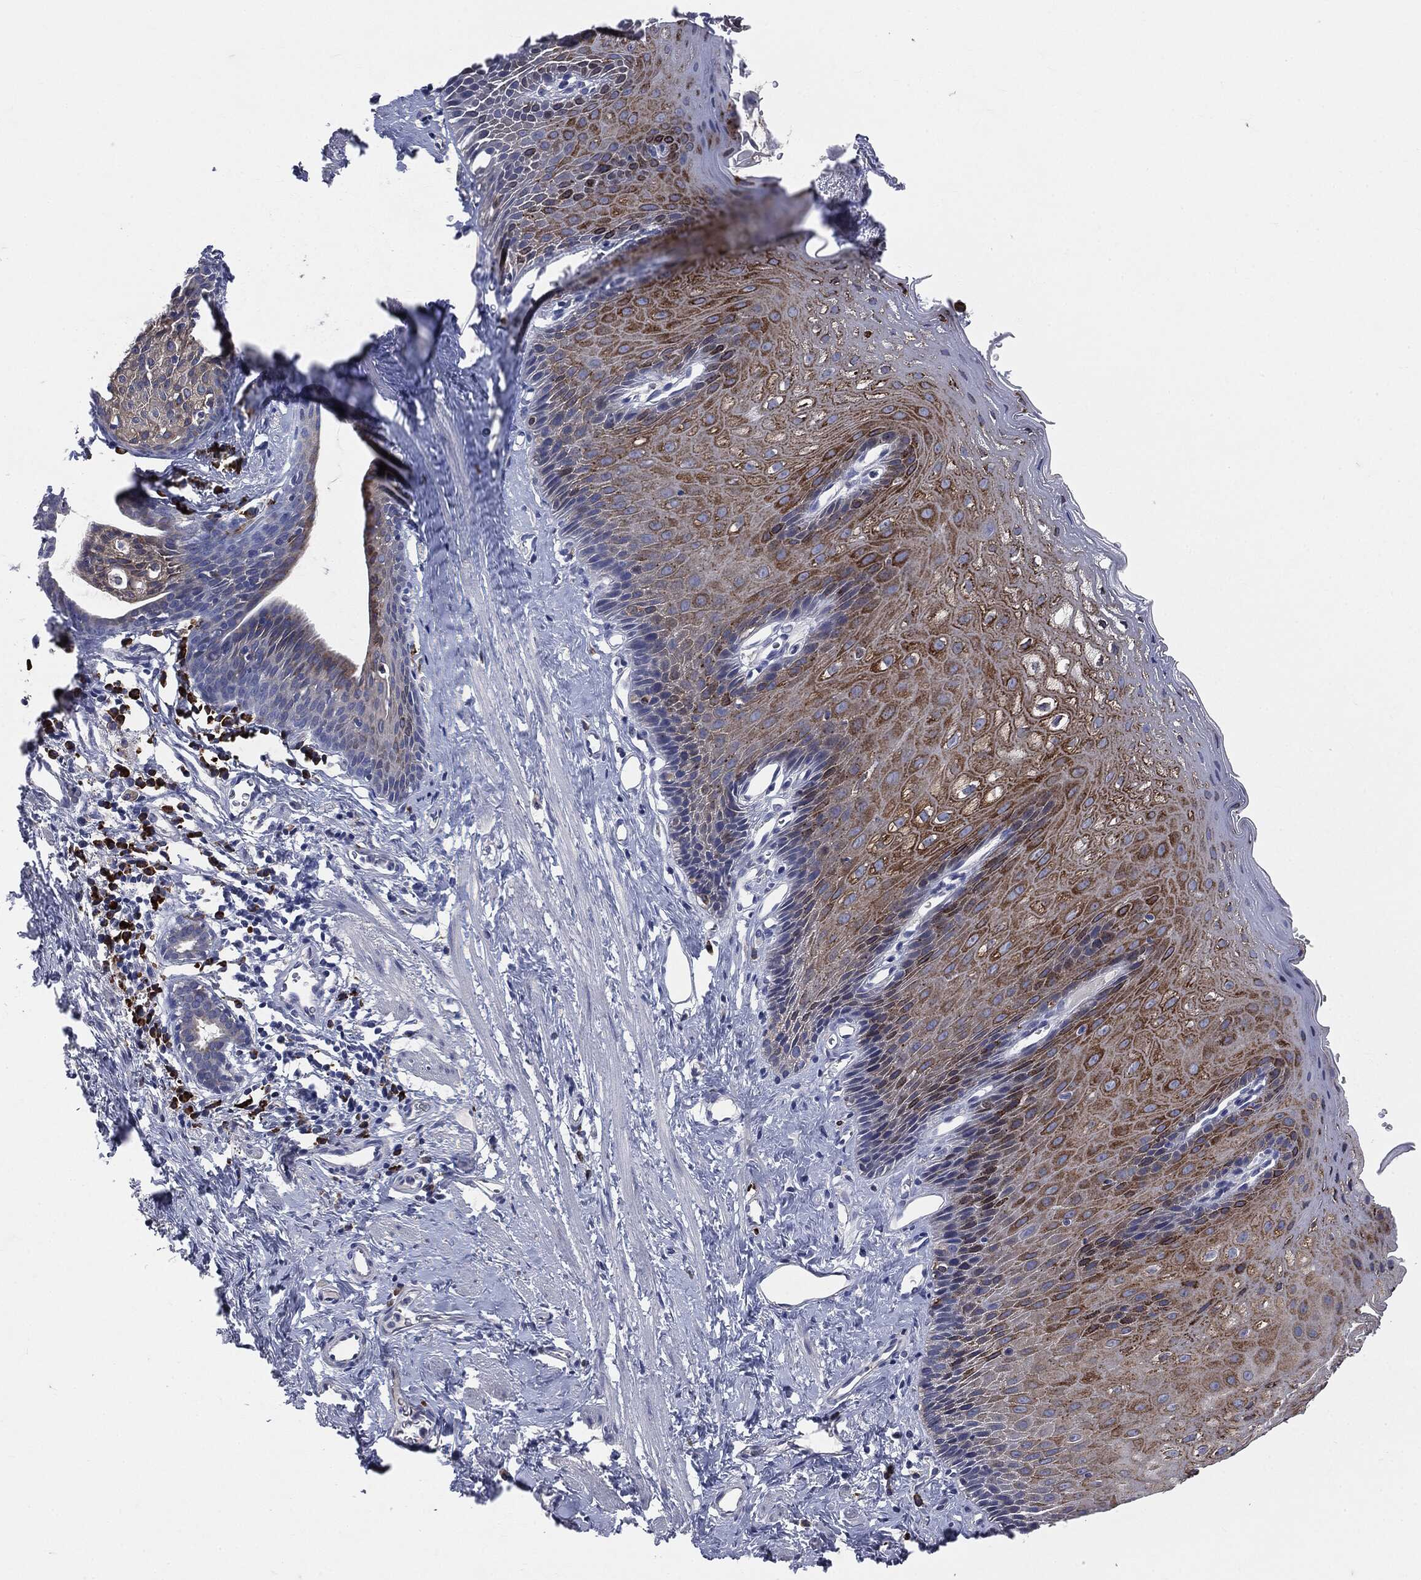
{"staining": {"intensity": "strong", "quantity": "<25%", "location": "cytoplasmic/membranous"}, "tissue": "esophagus", "cell_type": "Squamous epithelial cells", "image_type": "normal", "snomed": [{"axis": "morphology", "description": "Normal tissue, NOS"}, {"axis": "topography", "description": "Esophagus"}], "caption": "Approximately <25% of squamous epithelial cells in benign esophagus display strong cytoplasmic/membranous protein positivity as visualized by brown immunohistochemical staining.", "gene": "PTGS2", "patient": {"sex": "male", "age": 64}}